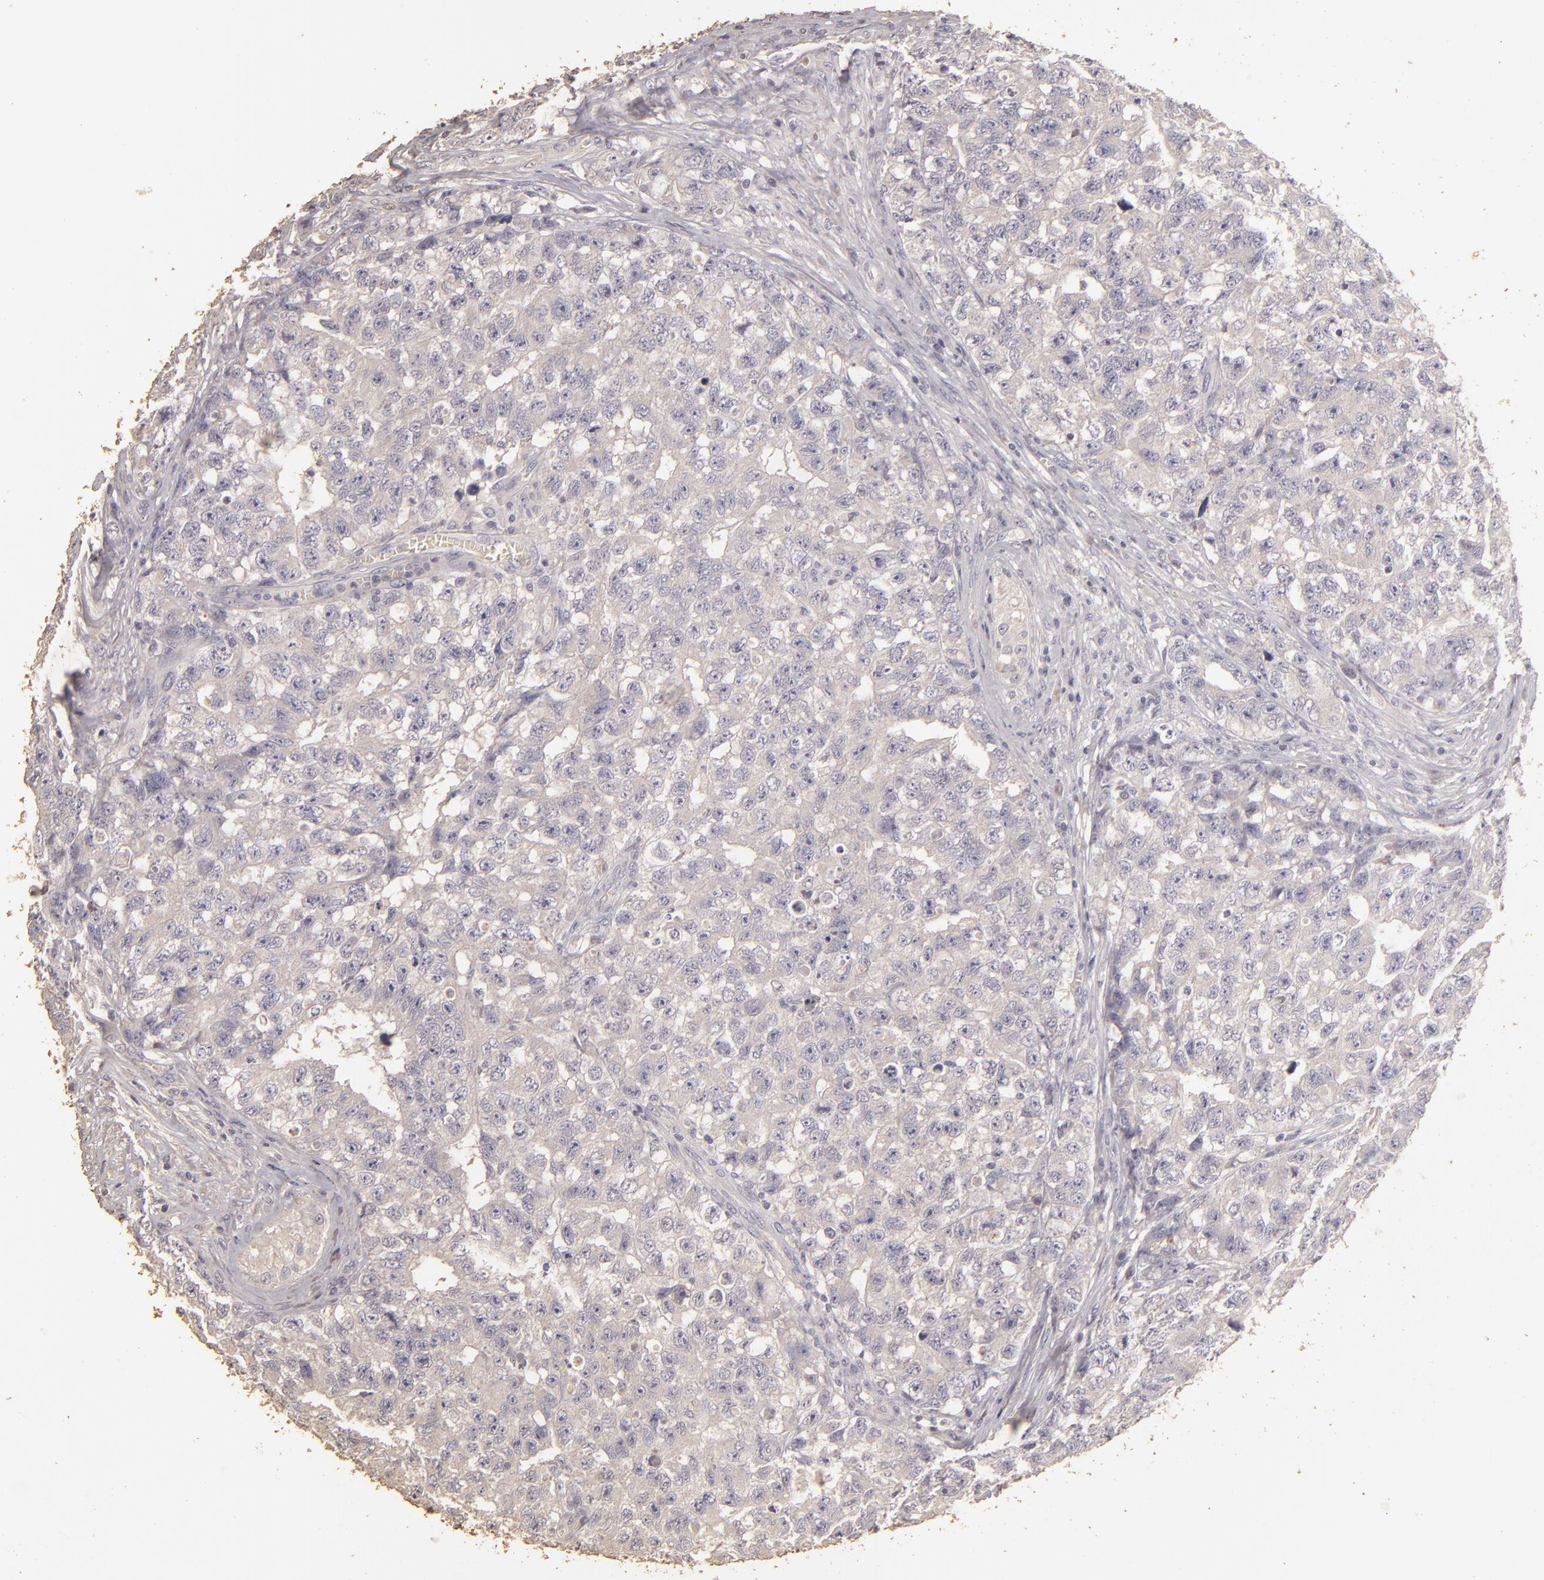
{"staining": {"intensity": "negative", "quantity": "none", "location": "none"}, "tissue": "testis cancer", "cell_type": "Tumor cells", "image_type": "cancer", "snomed": [{"axis": "morphology", "description": "Carcinoma, Embryonal, NOS"}, {"axis": "topography", "description": "Testis"}], "caption": "Immunohistochemical staining of testis embryonal carcinoma shows no significant staining in tumor cells. (DAB IHC visualized using brightfield microscopy, high magnification).", "gene": "BCL2L13", "patient": {"sex": "male", "age": 31}}